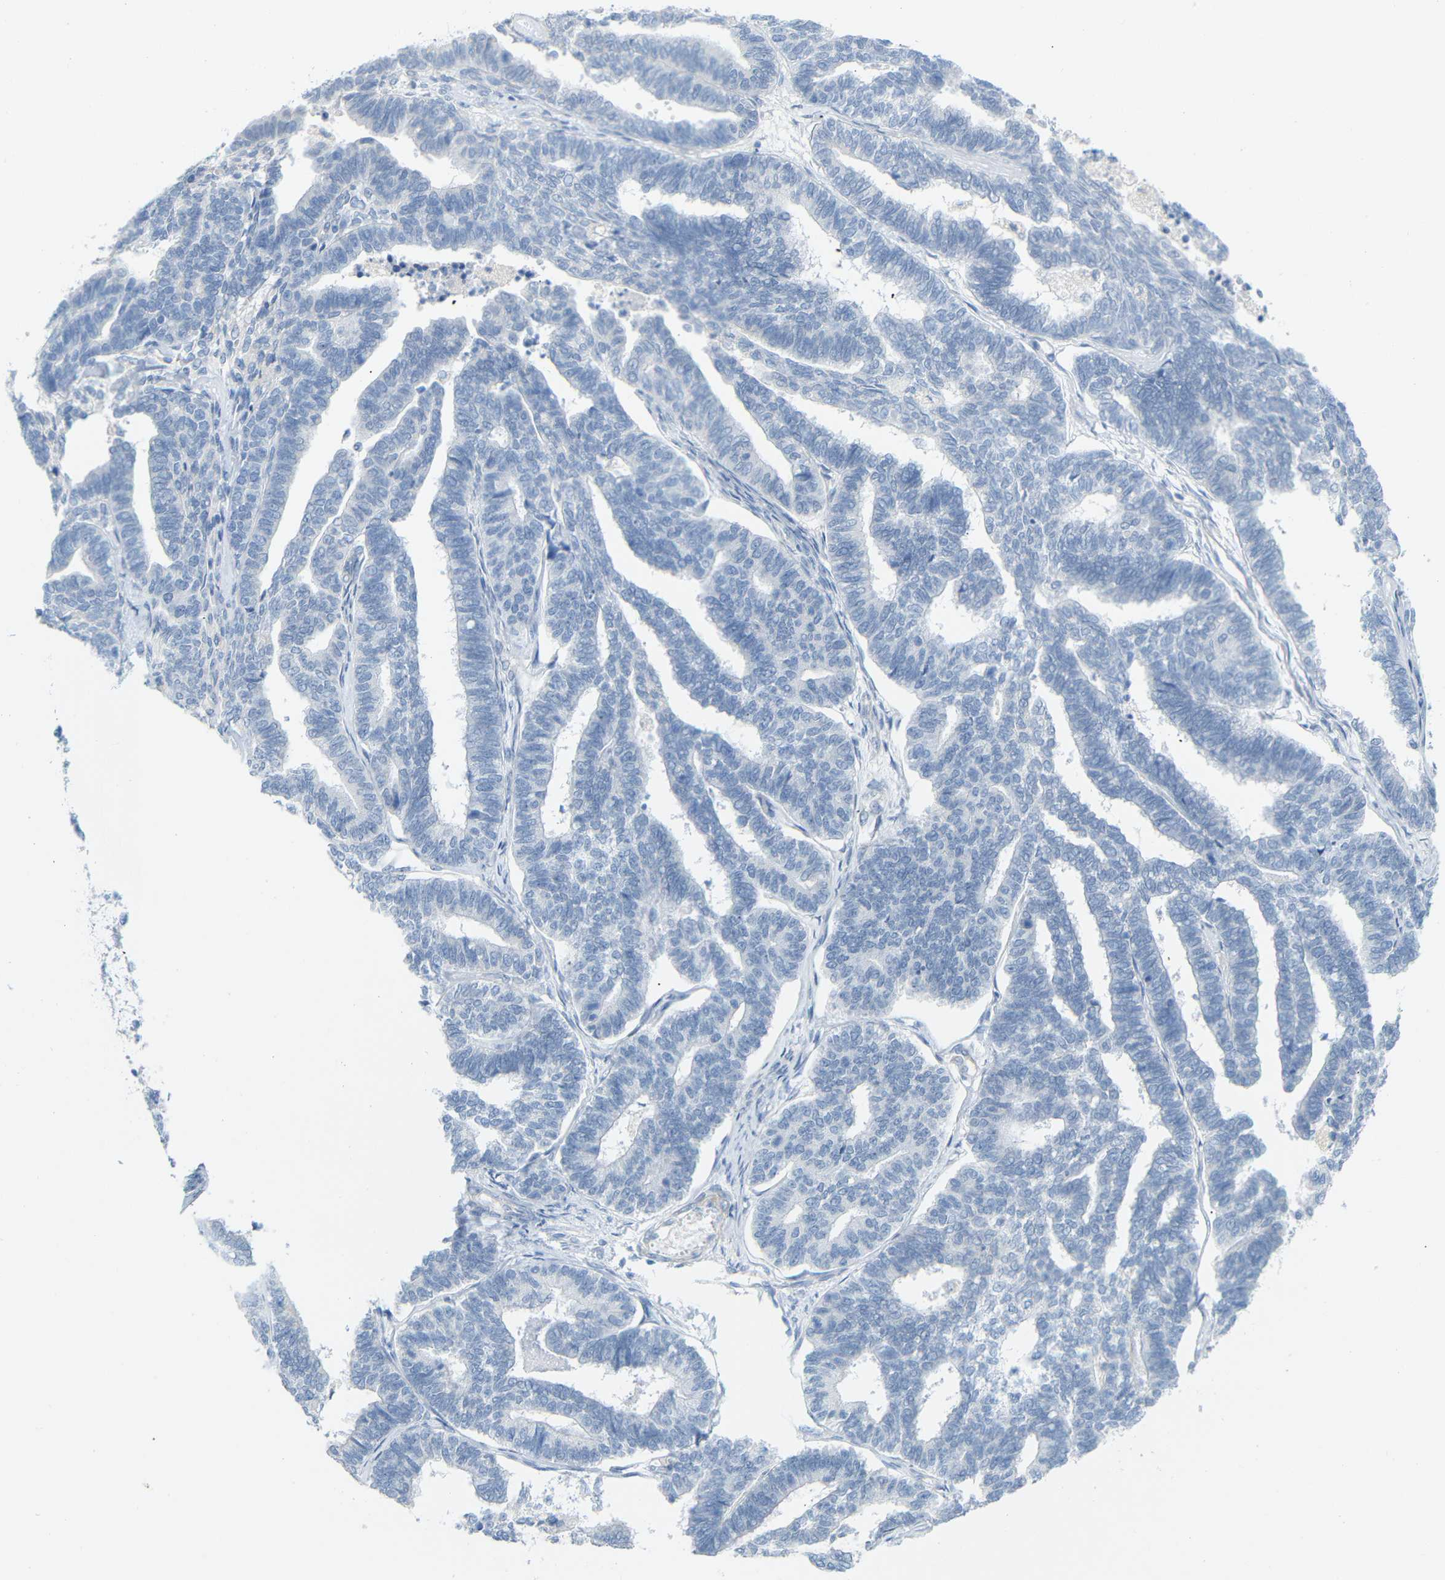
{"staining": {"intensity": "negative", "quantity": "none", "location": "none"}, "tissue": "endometrial cancer", "cell_type": "Tumor cells", "image_type": "cancer", "snomed": [{"axis": "morphology", "description": "Adenocarcinoma, NOS"}, {"axis": "topography", "description": "Endometrium"}], "caption": "An IHC histopathology image of adenocarcinoma (endometrial) is shown. There is no staining in tumor cells of adenocarcinoma (endometrial). (DAB immunohistochemistry visualized using brightfield microscopy, high magnification).", "gene": "OPN1SW", "patient": {"sex": "female", "age": 70}}